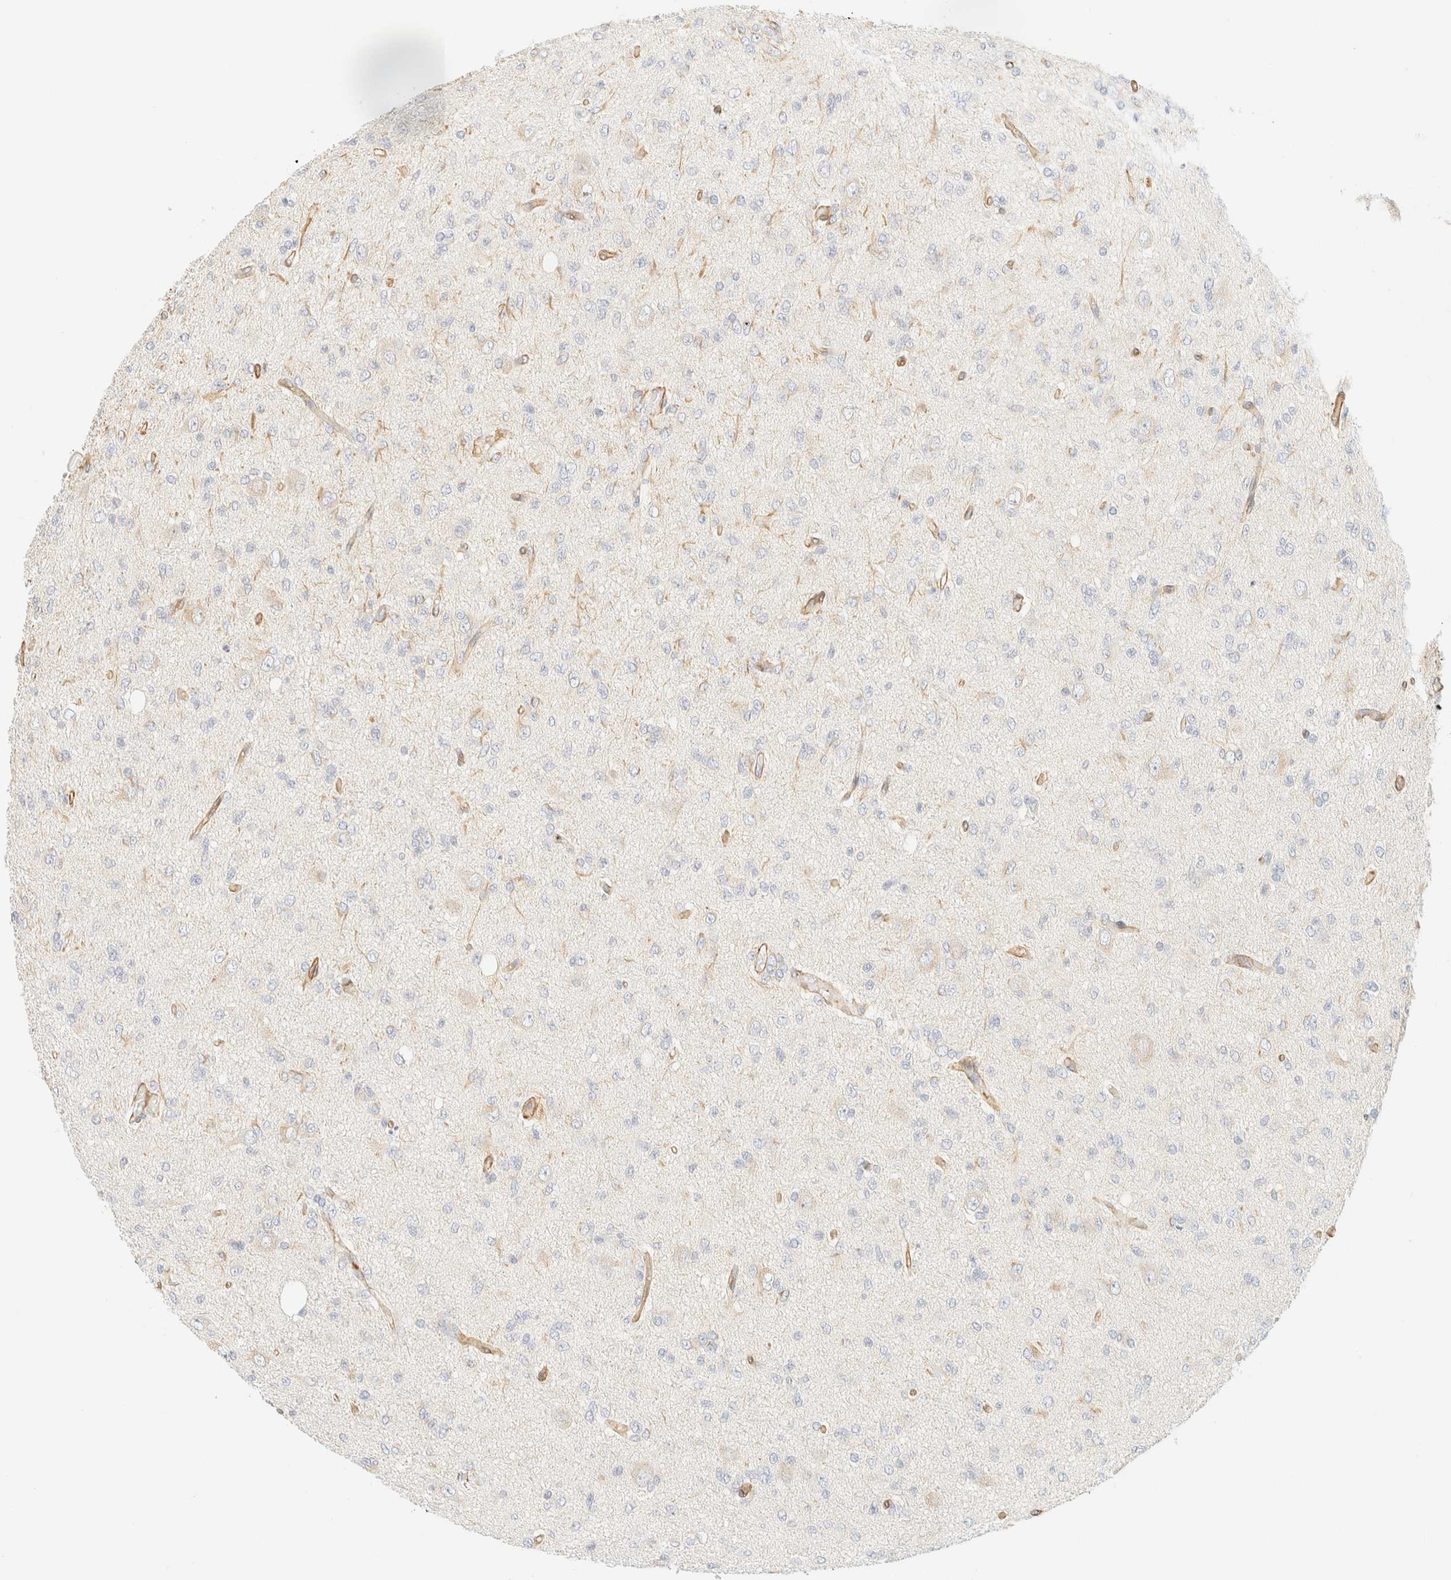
{"staining": {"intensity": "negative", "quantity": "none", "location": "none"}, "tissue": "glioma", "cell_type": "Tumor cells", "image_type": "cancer", "snomed": [{"axis": "morphology", "description": "Glioma, malignant, High grade"}, {"axis": "topography", "description": "Brain"}], "caption": "Photomicrograph shows no protein staining in tumor cells of glioma tissue.", "gene": "OTOP2", "patient": {"sex": "female", "age": 59}}